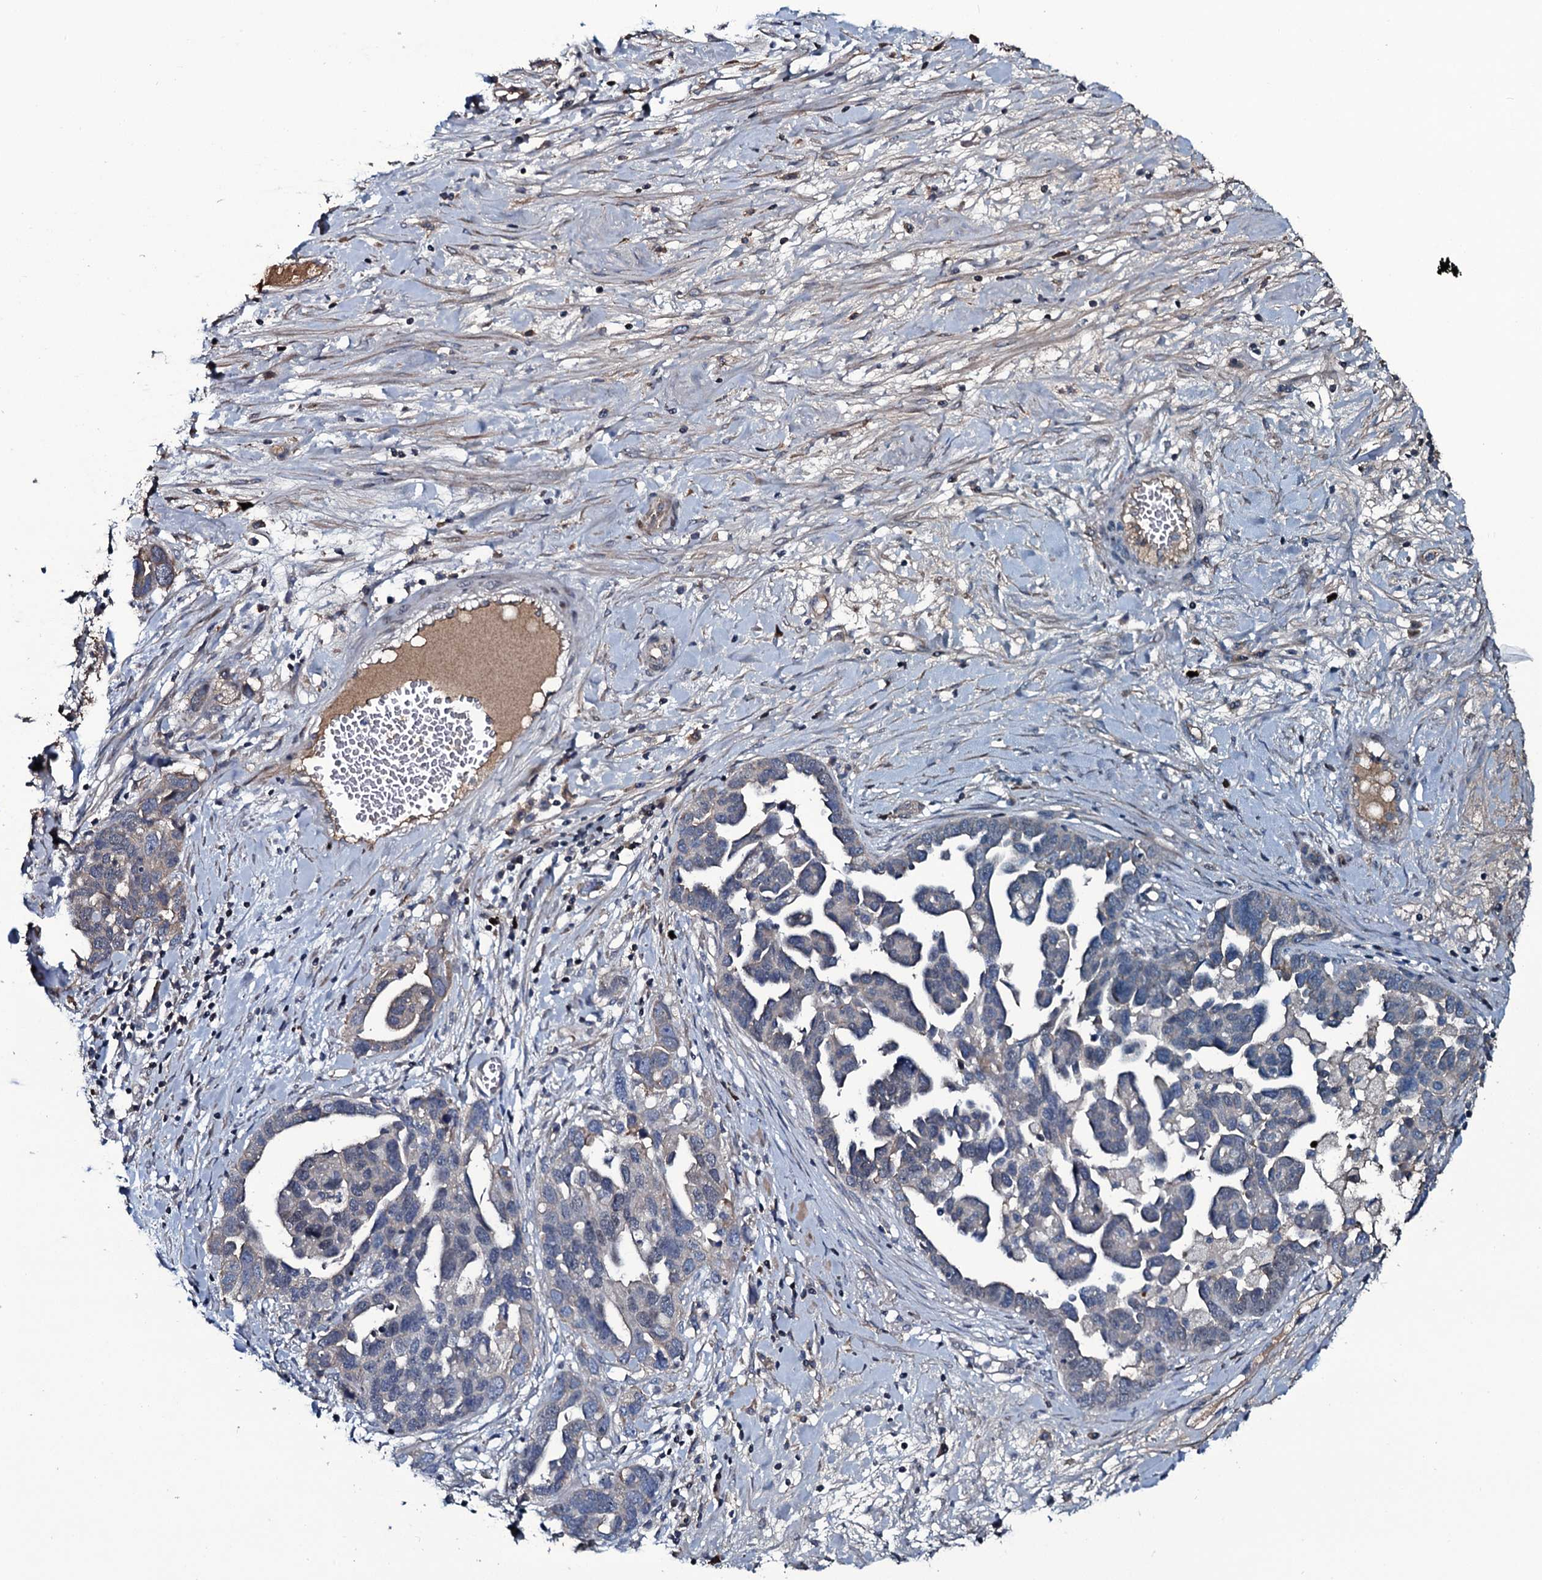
{"staining": {"intensity": "negative", "quantity": "none", "location": "none"}, "tissue": "ovarian cancer", "cell_type": "Tumor cells", "image_type": "cancer", "snomed": [{"axis": "morphology", "description": "Cystadenocarcinoma, serous, NOS"}, {"axis": "topography", "description": "Ovary"}], "caption": "Tumor cells show no significant protein staining in ovarian cancer (serous cystadenocarcinoma).", "gene": "LYG2", "patient": {"sex": "female", "age": 54}}